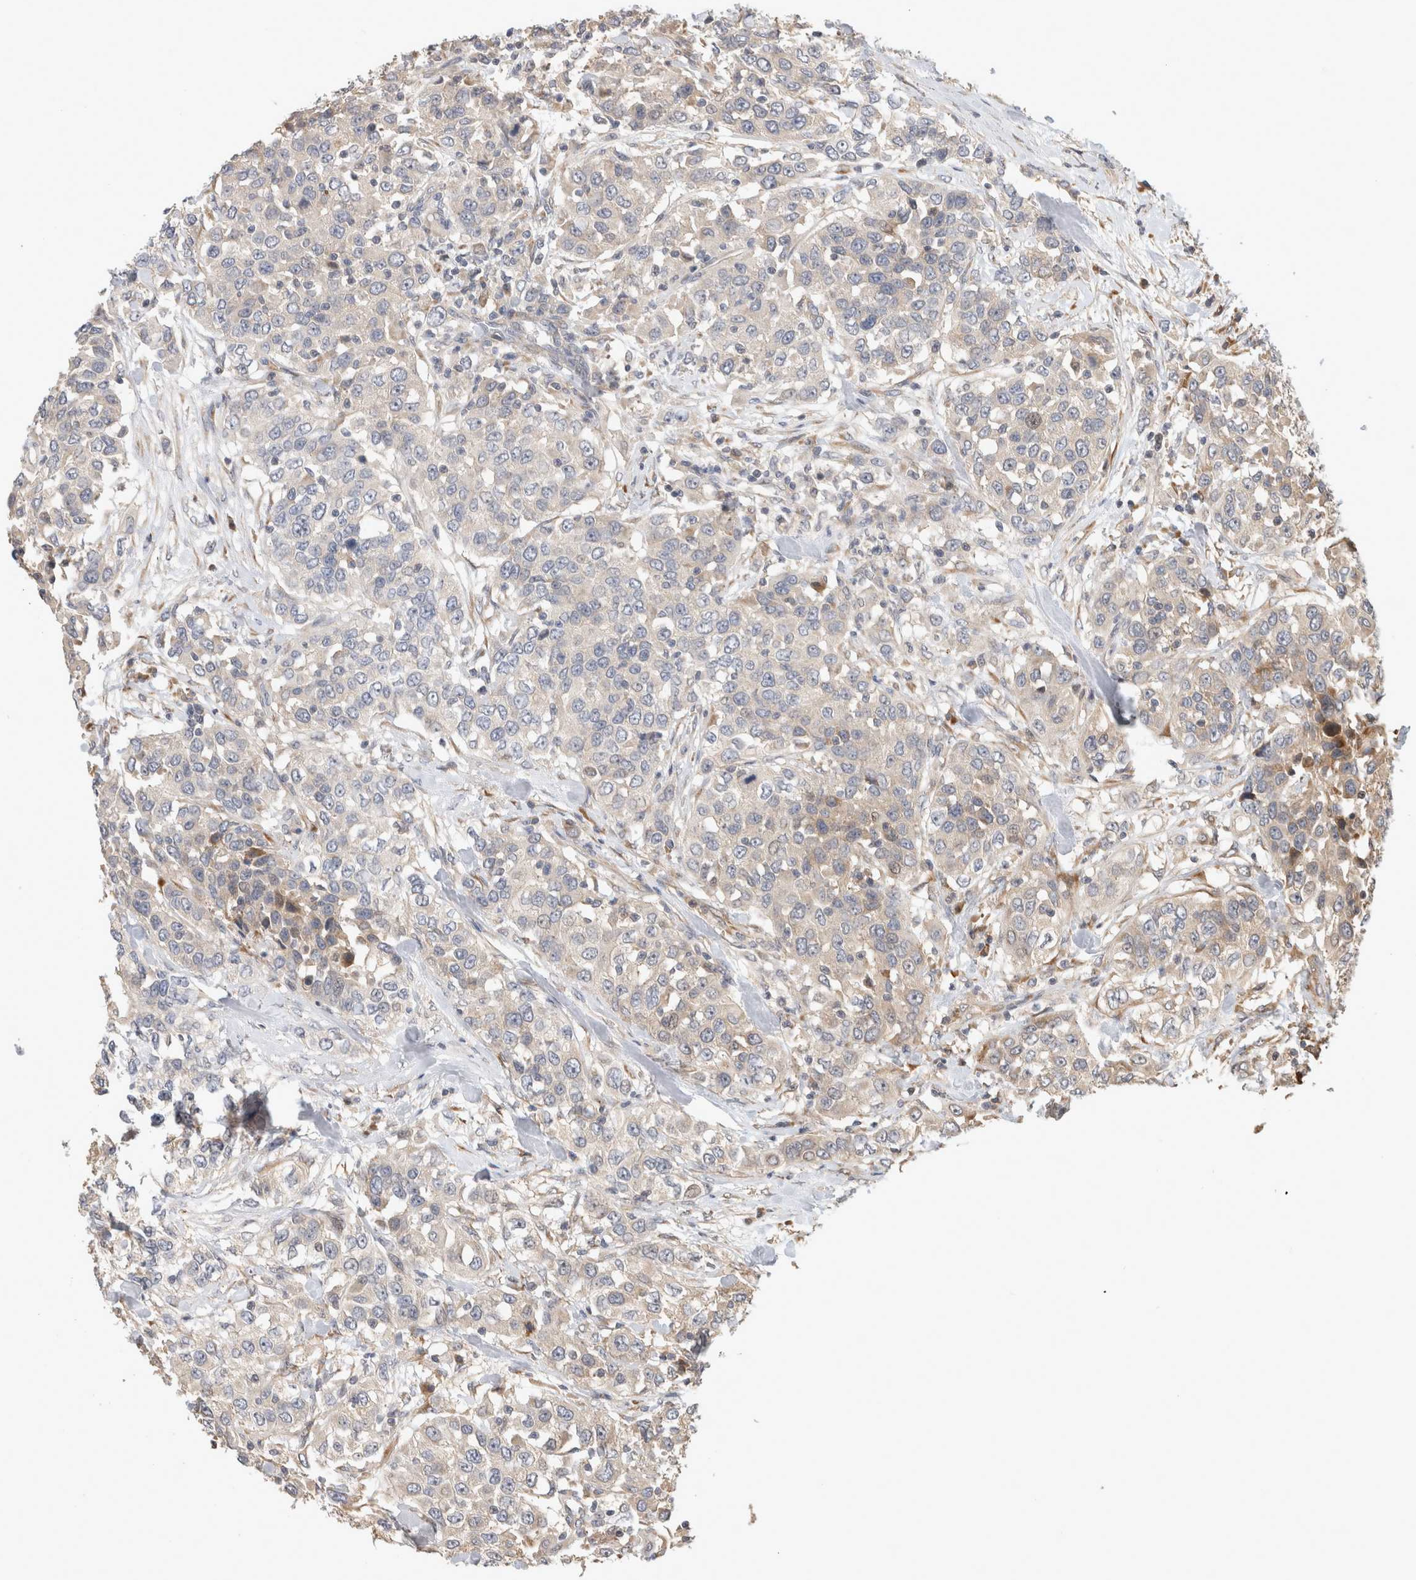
{"staining": {"intensity": "negative", "quantity": "none", "location": "none"}, "tissue": "urothelial cancer", "cell_type": "Tumor cells", "image_type": "cancer", "snomed": [{"axis": "morphology", "description": "Urothelial carcinoma, High grade"}, {"axis": "topography", "description": "Urinary bladder"}], "caption": "There is no significant staining in tumor cells of urothelial cancer.", "gene": "PCDHB15", "patient": {"sex": "female", "age": 80}}